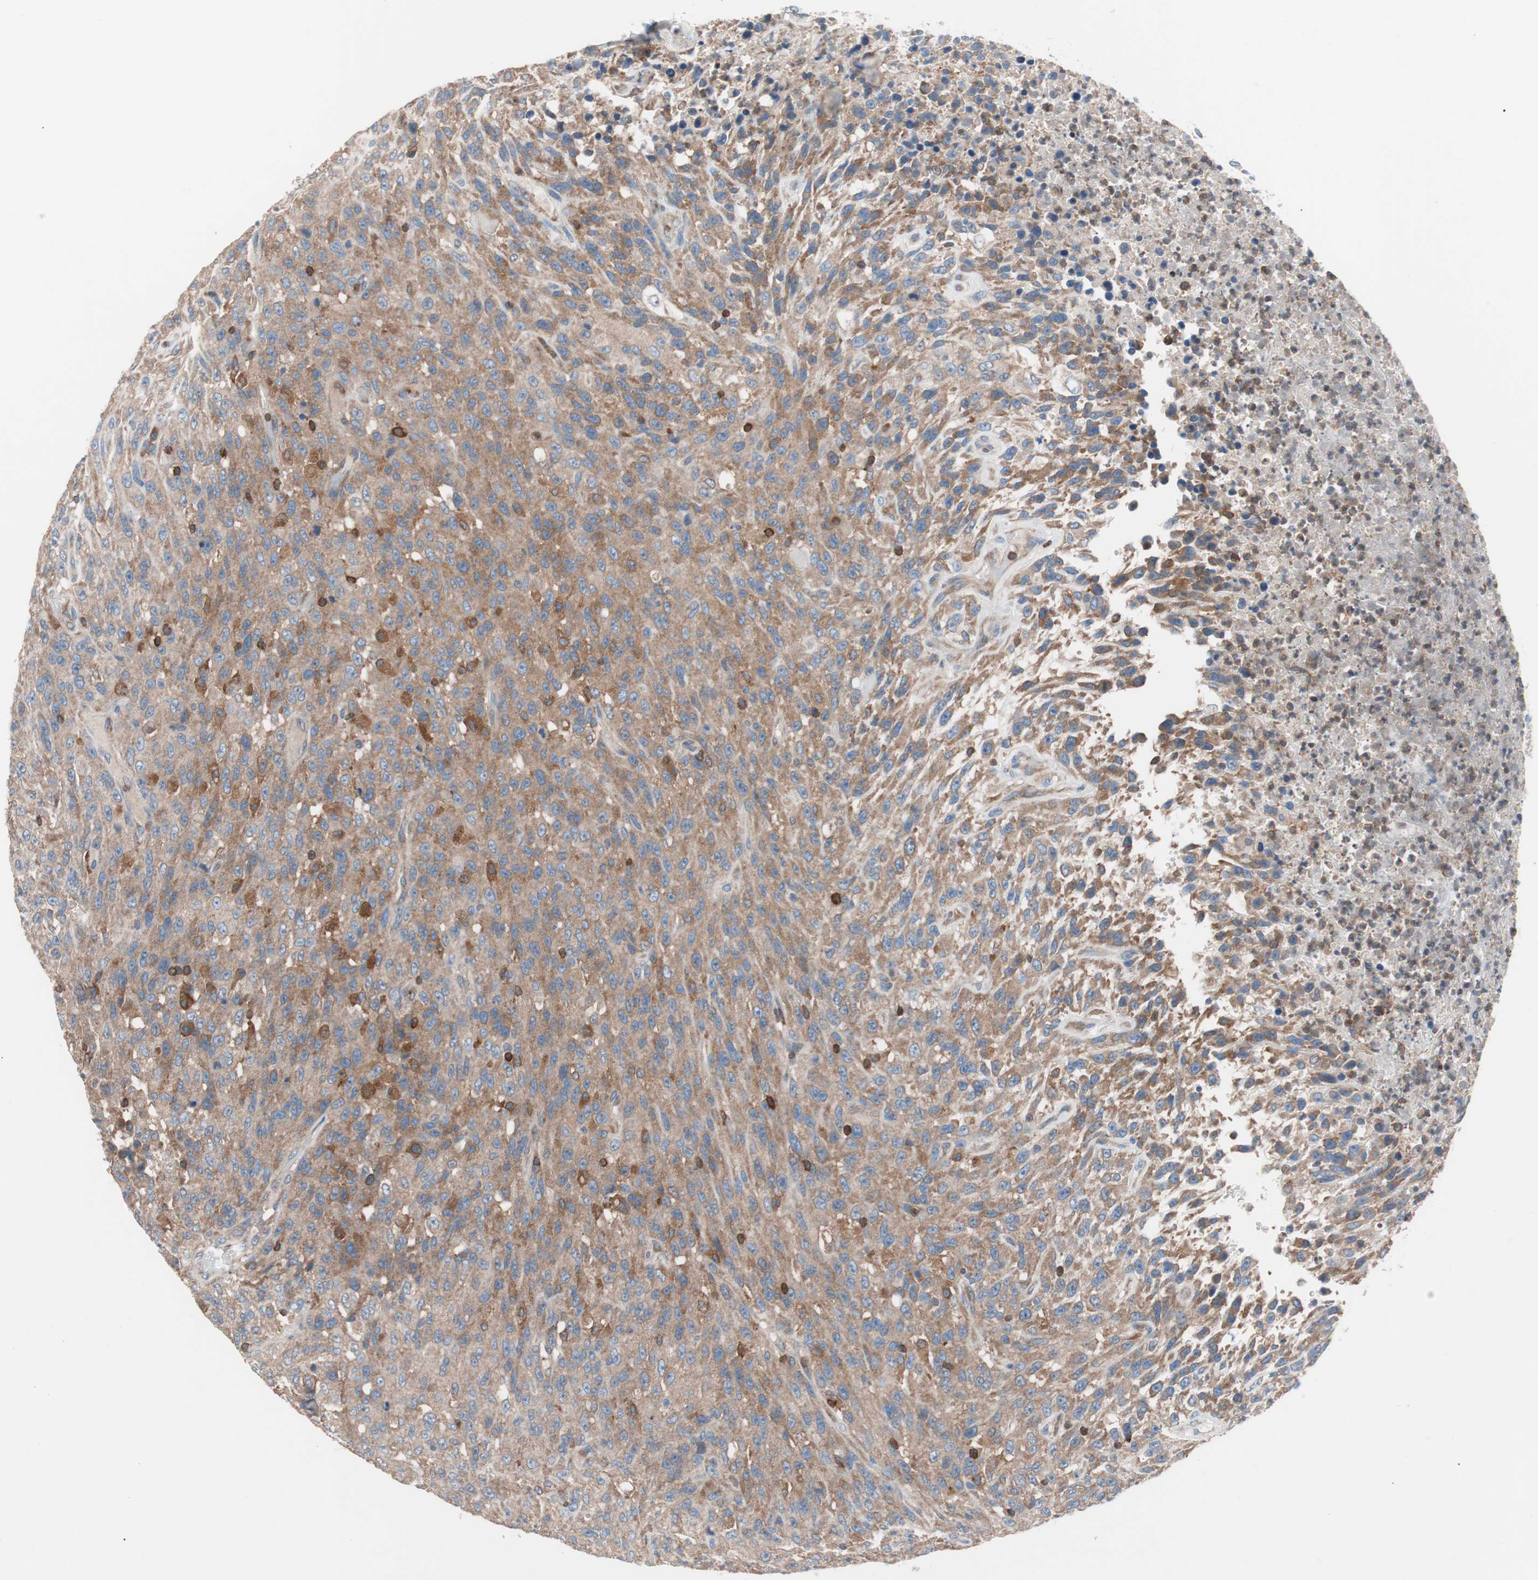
{"staining": {"intensity": "moderate", "quantity": ">75%", "location": "cytoplasmic/membranous"}, "tissue": "urothelial cancer", "cell_type": "Tumor cells", "image_type": "cancer", "snomed": [{"axis": "morphology", "description": "Urothelial carcinoma, High grade"}, {"axis": "topography", "description": "Urinary bladder"}], "caption": "High-grade urothelial carcinoma stained with immunohistochemistry (IHC) shows moderate cytoplasmic/membranous staining in approximately >75% of tumor cells. (Brightfield microscopy of DAB IHC at high magnification).", "gene": "PIK3R1", "patient": {"sex": "male", "age": 66}}